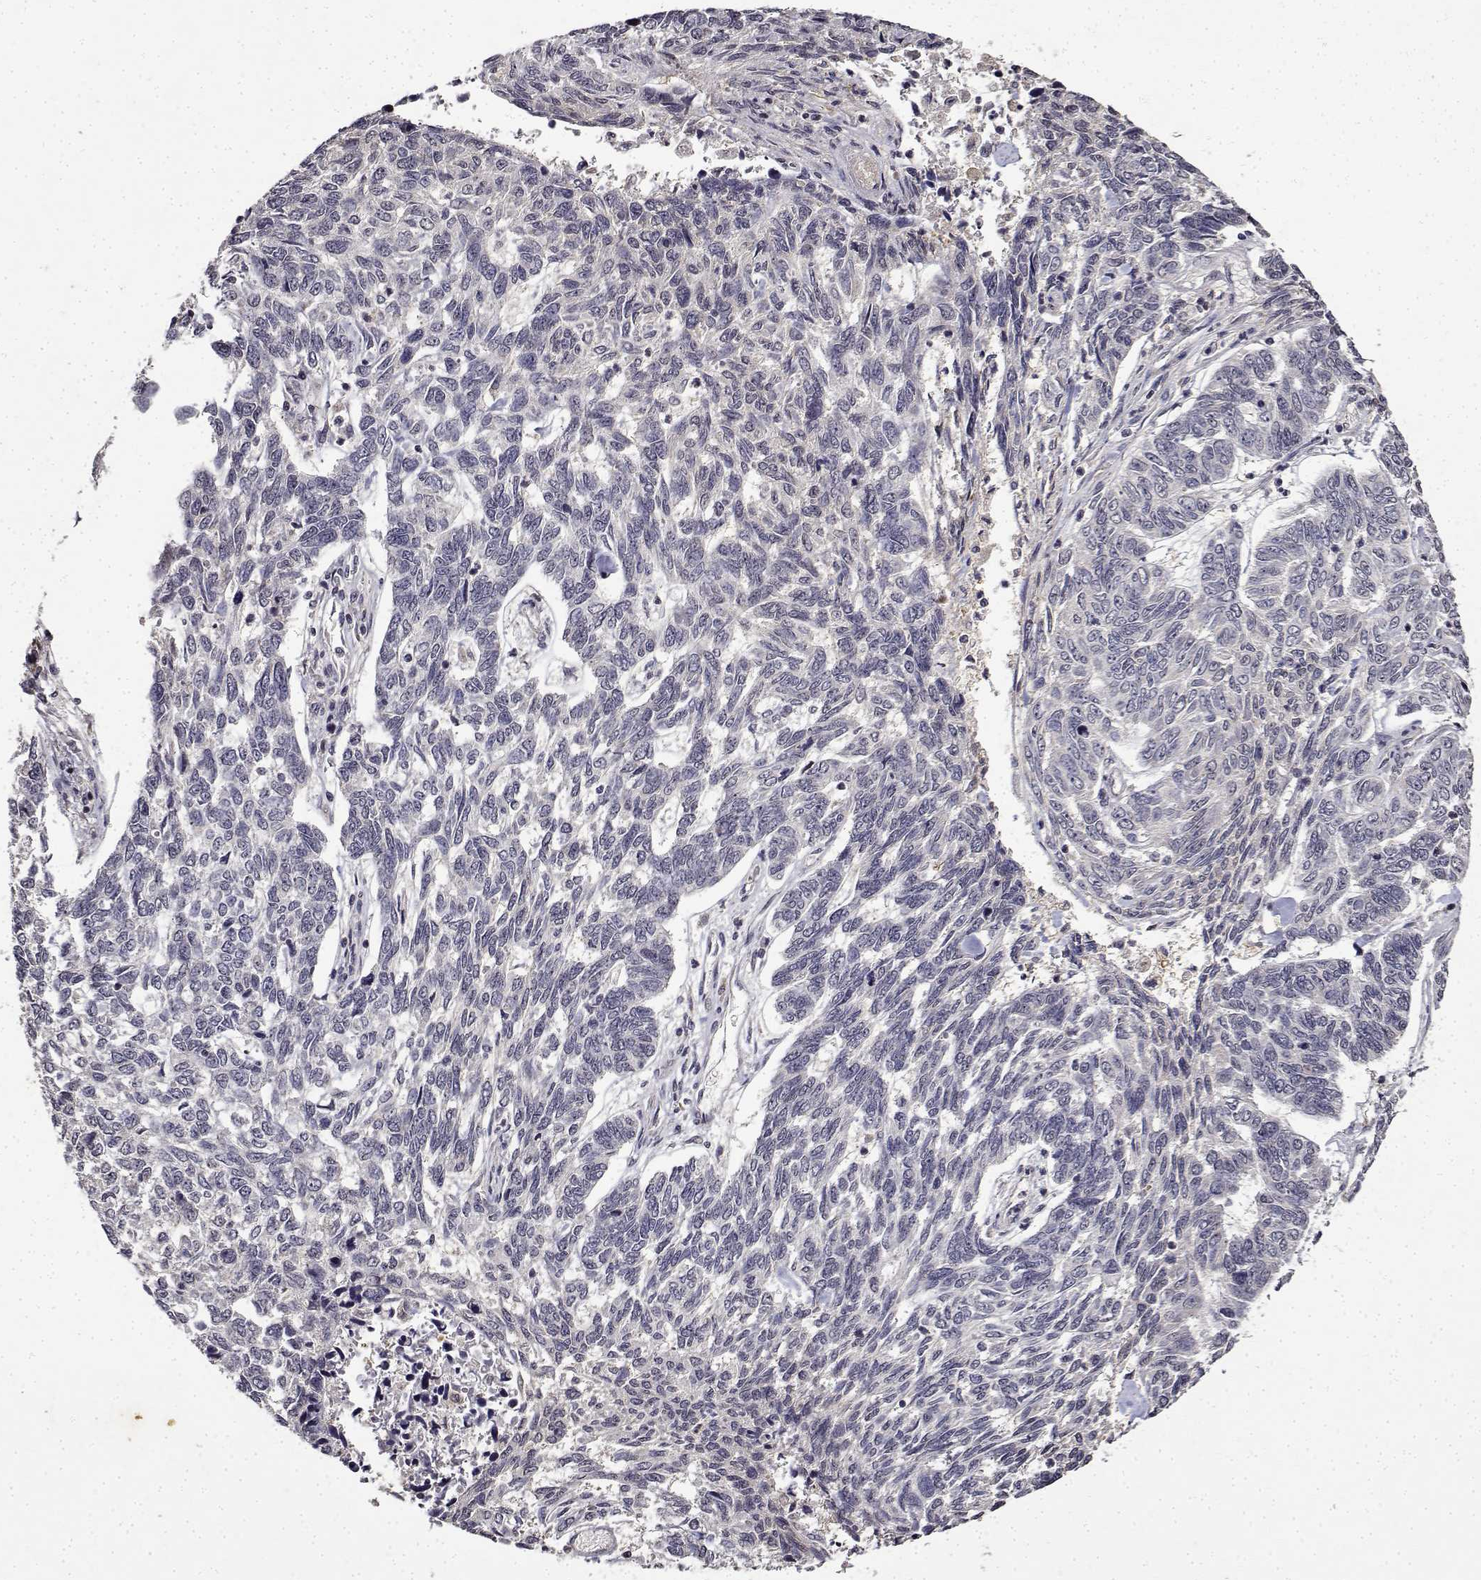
{"staining": {"intensity": "negative", "quantity": "none", "location": "none"}, "tissue": "skin cancer", "cell_type": "Tumor cells", "image_type": "cancer", "snomed": [{"axis": "morphology", "description": "Basal cell carcinoma"}, {"axis": "topography", "description": "Skin"}], "caption": "An image of human basal cell carcinoma (skin) is negative for staining in tumor cells. Nuclei are stained in blue.", "gene": "BDNF", "patient": {"sex": "female", "age": 65}}